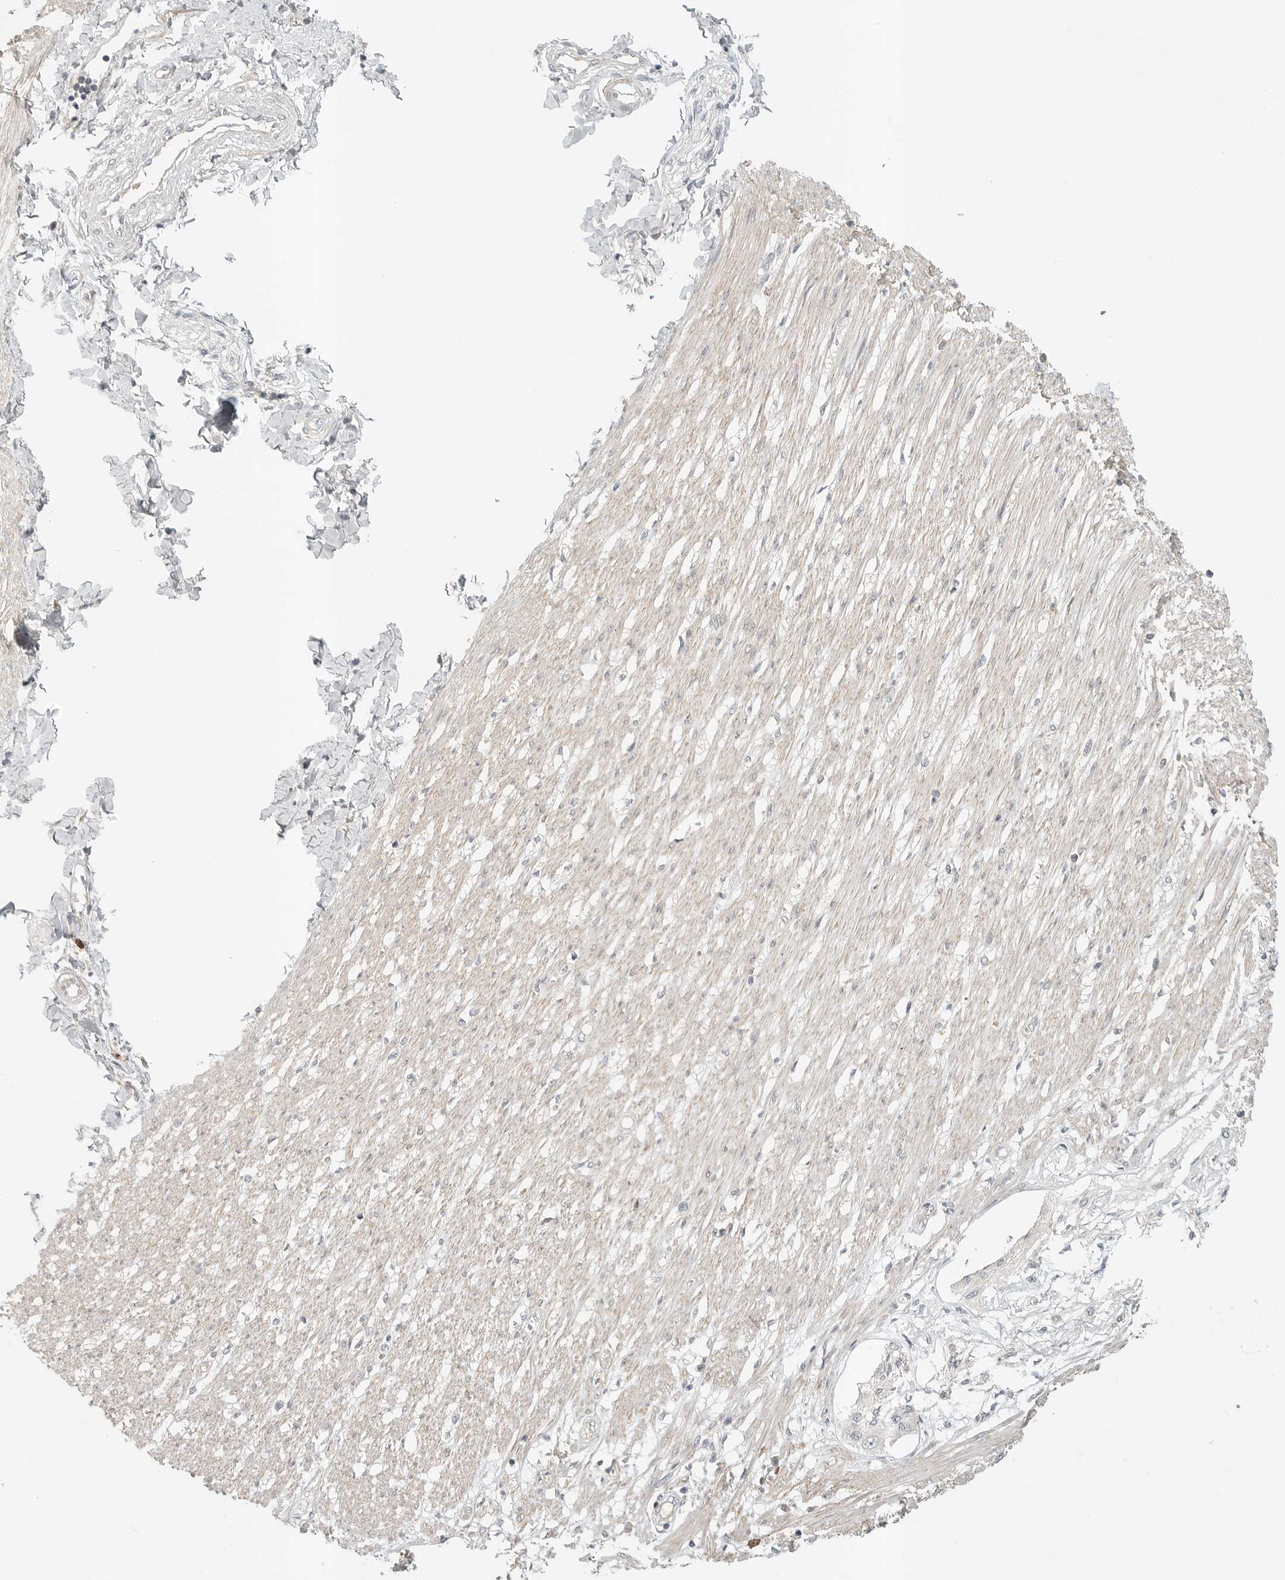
{"staining": {"intensity": "negative", "quantity": "none", "location": "none"}, "tissue": "smooth muscle", "cell_type": "Smooth muscle cells", "image_type": "normal", "snomed": [{"axis": "morphology", "description": "Normal tissue, NOS"}, {"axis": "morphology", "description": "Adenocarcinoma, NOS"}, {"axis": "topography", "description": "Colon"}, {"axis": "topography", "description": "Peripheral nerve tissue"}], "caption": "Immunohistochemistry (IHC) image of normal human smooth muscle stained for a protein (brown), which demonstrates no positivity in smooth muscle cells.", "gene": "SLC25A36", "patient": {"sex": "male", "age": 14}}